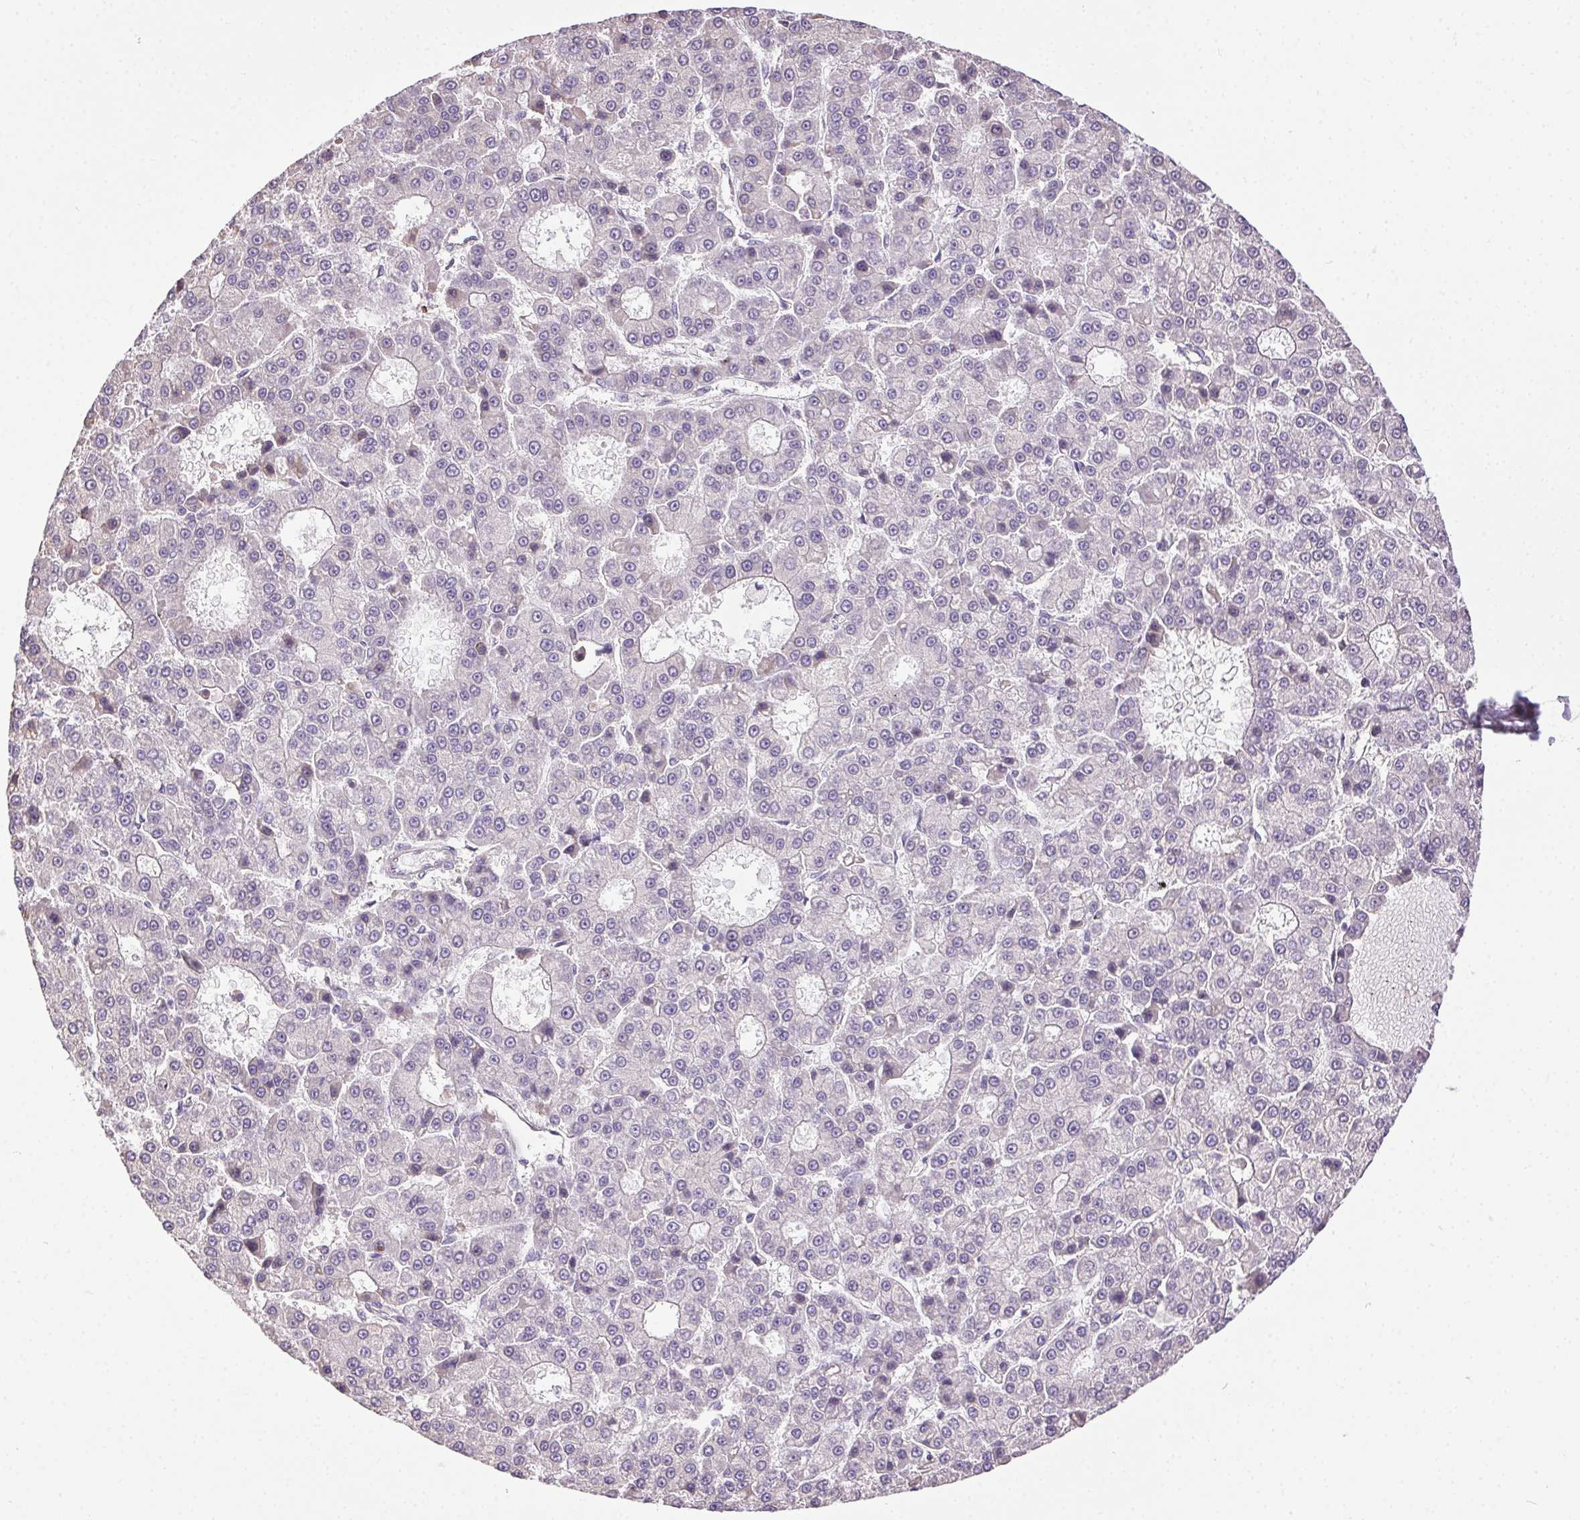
{"staining": {"intensity": "negative", "quantity": "none", "location": "none"}, "tissue": "liver cancer", "cell_type": "Tumor cells", "image_type": "cancer", "snomed": [{"axis": "morphology", "description": "Carcinoma, Hepatocellular, NOS"}, {"axis": "topography", "description": "Liver"}], "caption": "Liver hepatocellular carcinoma was stained to show a protein in brown. There is no significant expression in tumor cells.", "gene": "SNX31", "patient": {"sex": "male", "age": 70}}